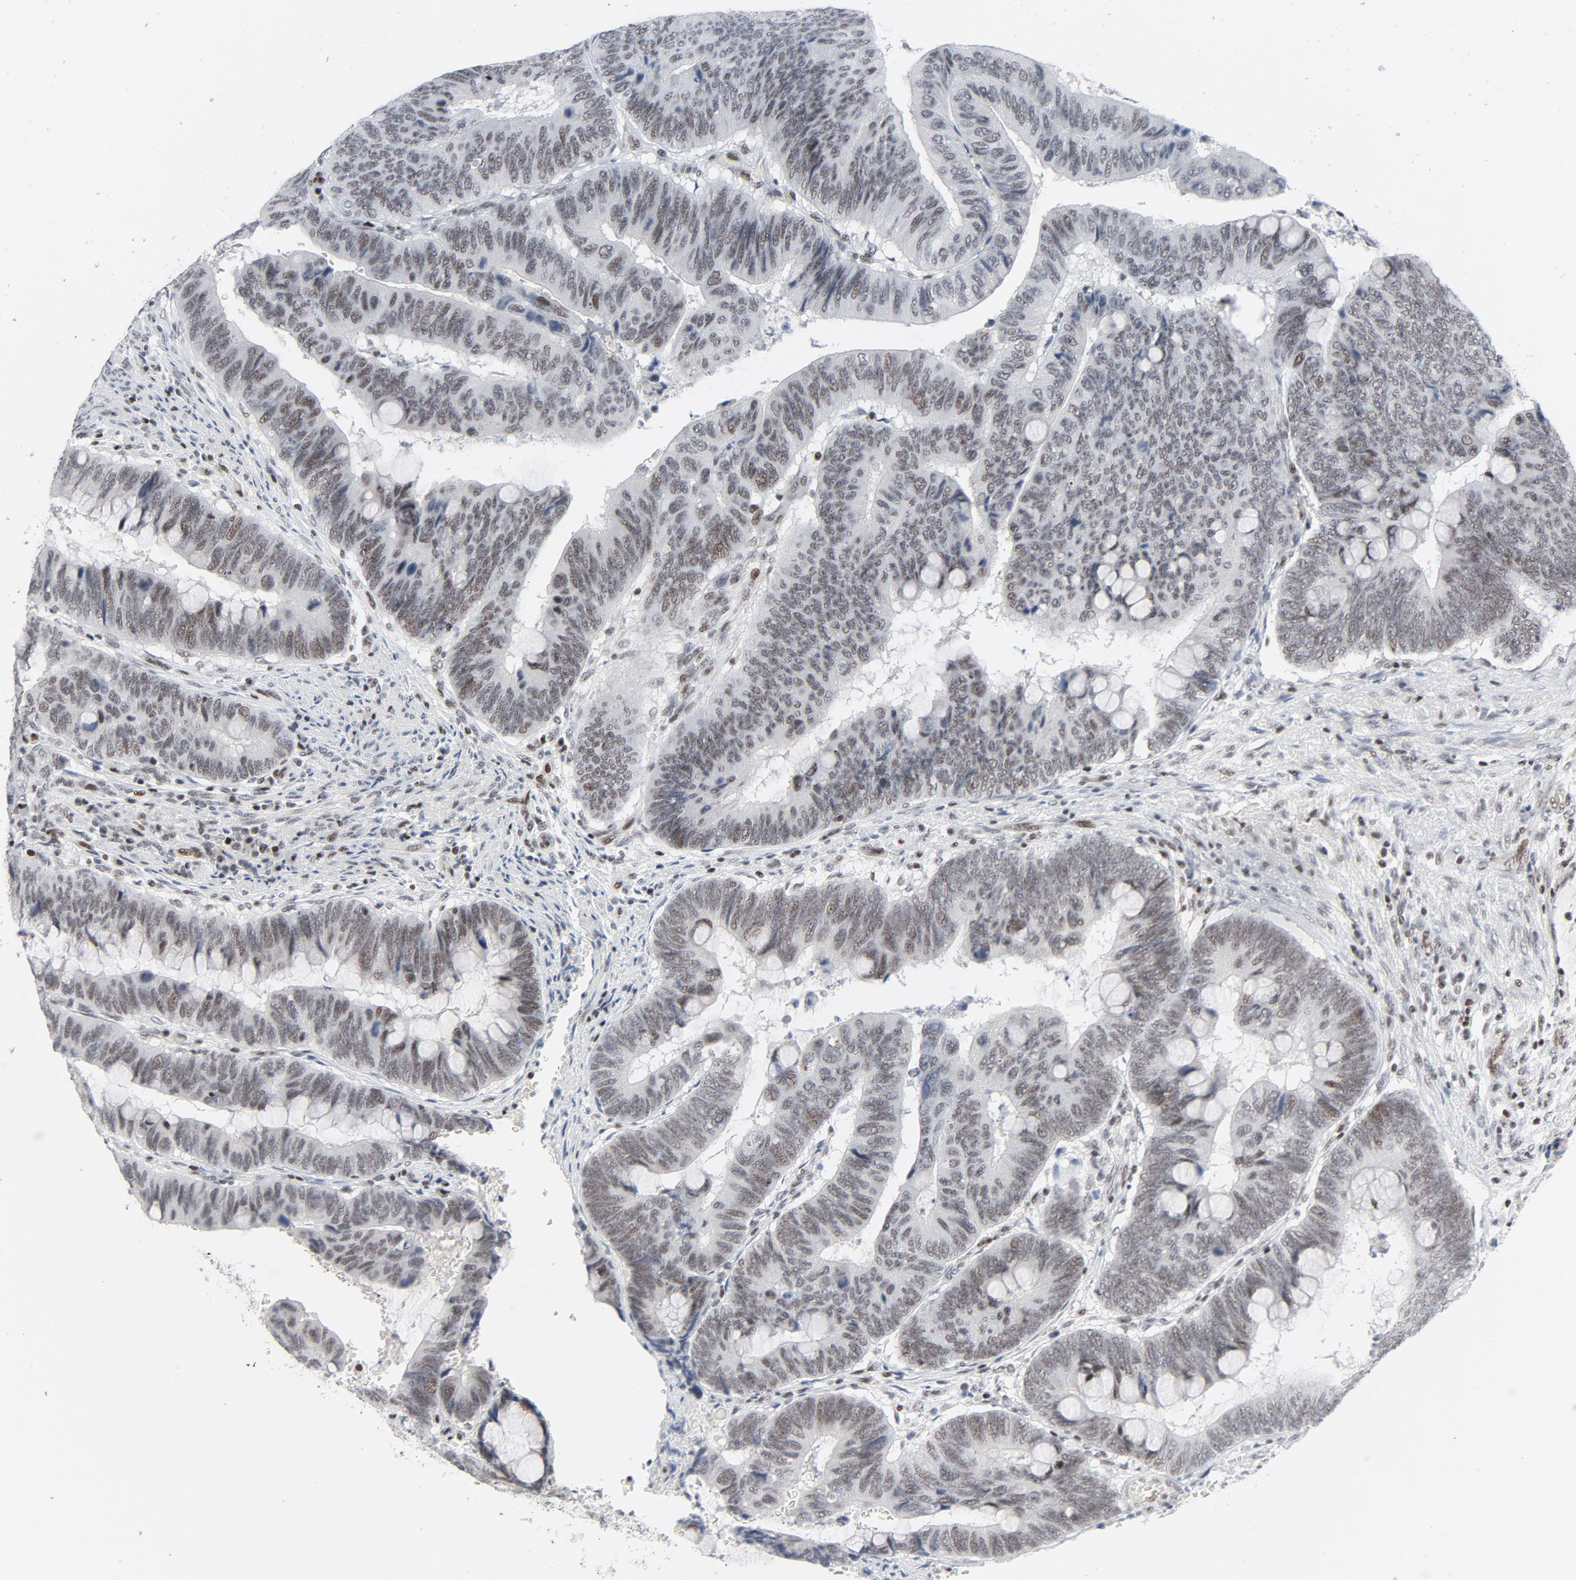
{"staining": {"intensity": "weak", "quantity": "25%-75%", "location": "nuclear"}, "tissue": "colorectal cancer", "cell_type": "Tumor cells", "image_type": "cancer", "snomed": [{"axis": "morphology", "description": "Normal tissue, NOS"}, {"axis": "morphology", "description": "Adenocarcinoma, NOS"}, {"axis": "topography", "description": "Rectum"}], "caption": "High-magnification brightfield microscopy of adenocarcinoma (colorectal) stained with DAB (brown) and counterstained with hematoxylin (blue). tumor cells exhibit weak nuclear staining is present in approximately25%-75% of cells. (DAB IHC, brown staining for protein, blue staining for nuclei).", "gene": "GABPA", "patient": {"sex": "male", "age": 92}}